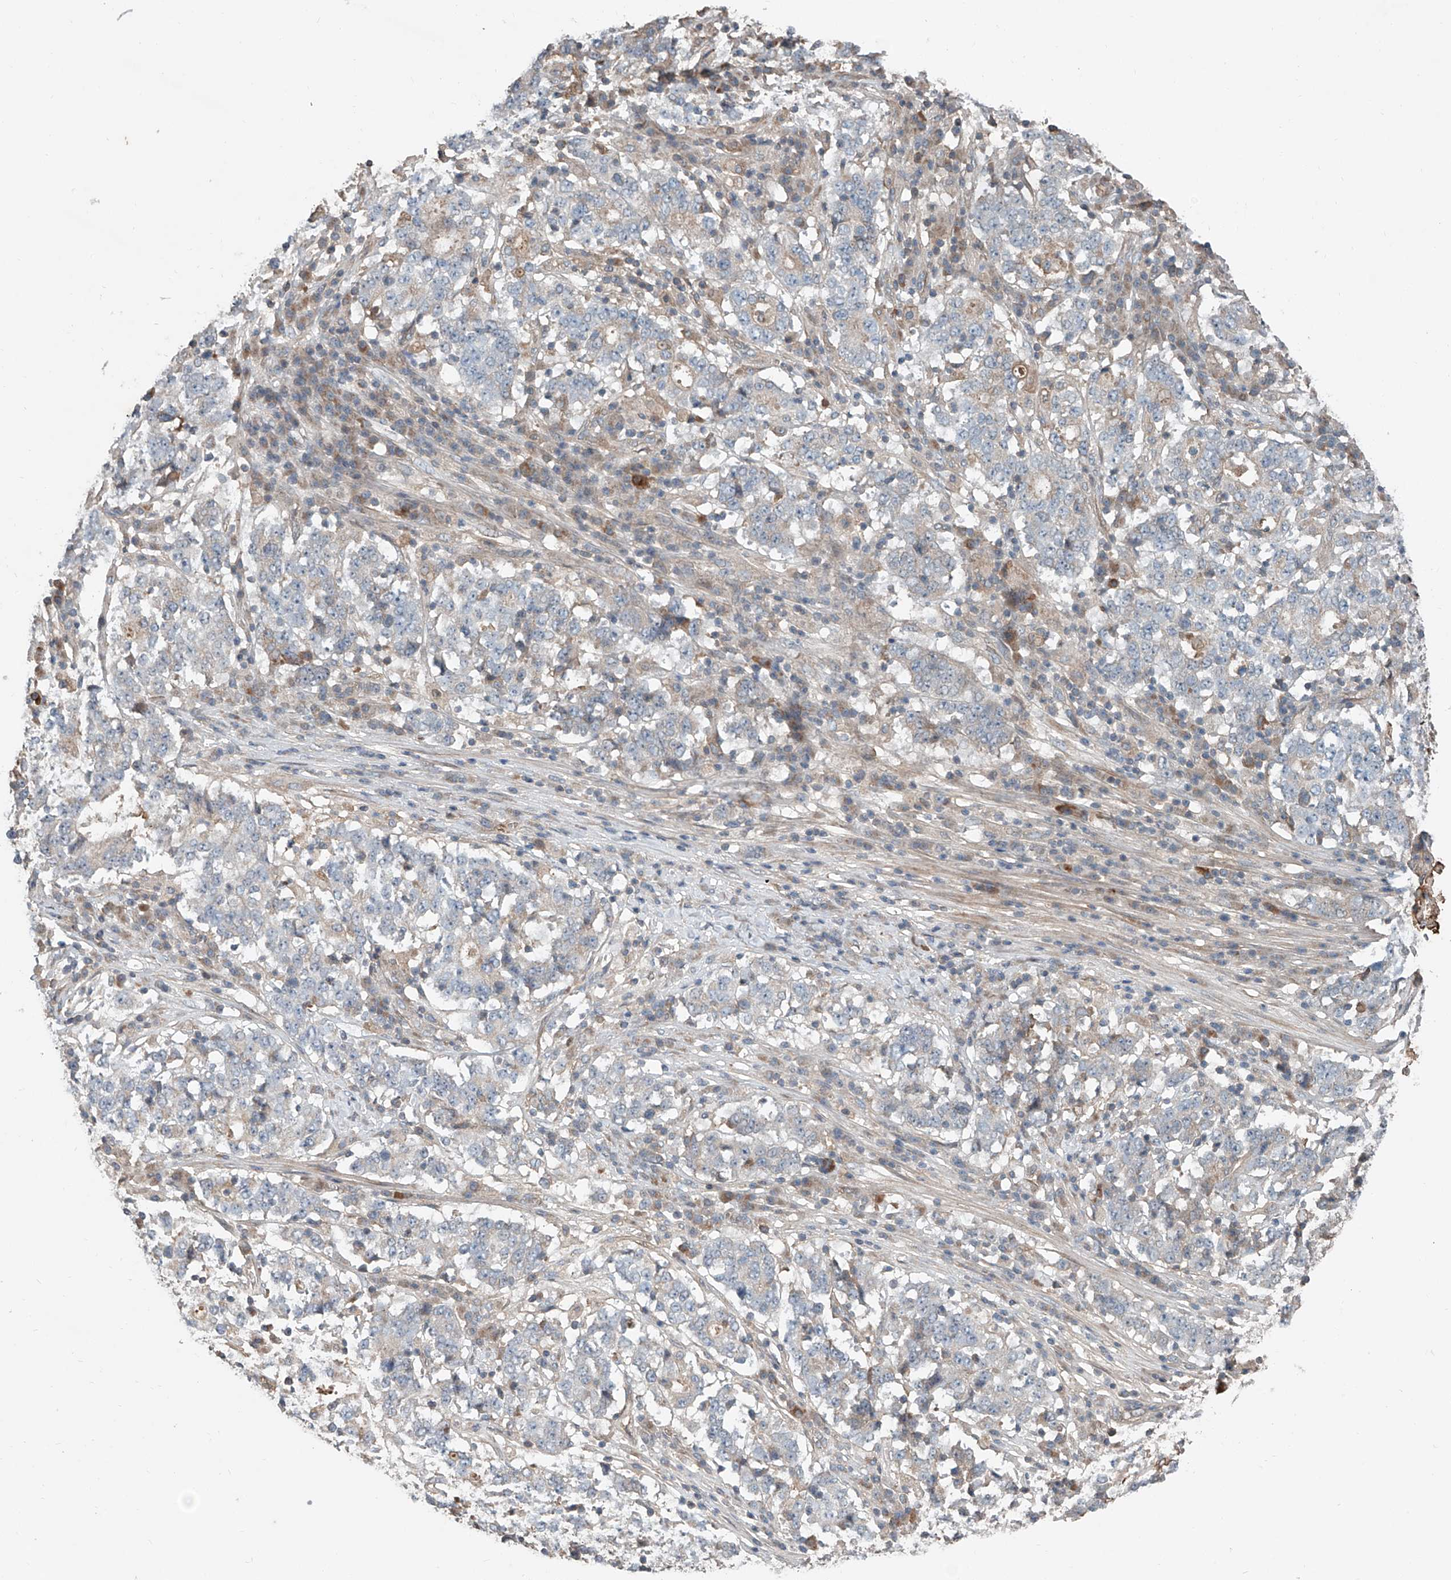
{"staining": {"intensity": "negative", "quantity": "none", "location": "none"}, "tissue": "stomach cancer", "cell_type": "Tumor cells", "image_type": "cancer", "snomed": [{"axis": "morphology", "description": "Adenocarcinoma, NOS"}, {"axis": "topography", "description": "Stomach"}], "caption": "DAB (3,3'-diaminobenzidine) immunohistochemical staining of human stomach cancer (adenocarcinoma) displays no significant positivity in tumor cells.", "gene": "ADAM23", "patient": {"sex": "male", "age": 59}}